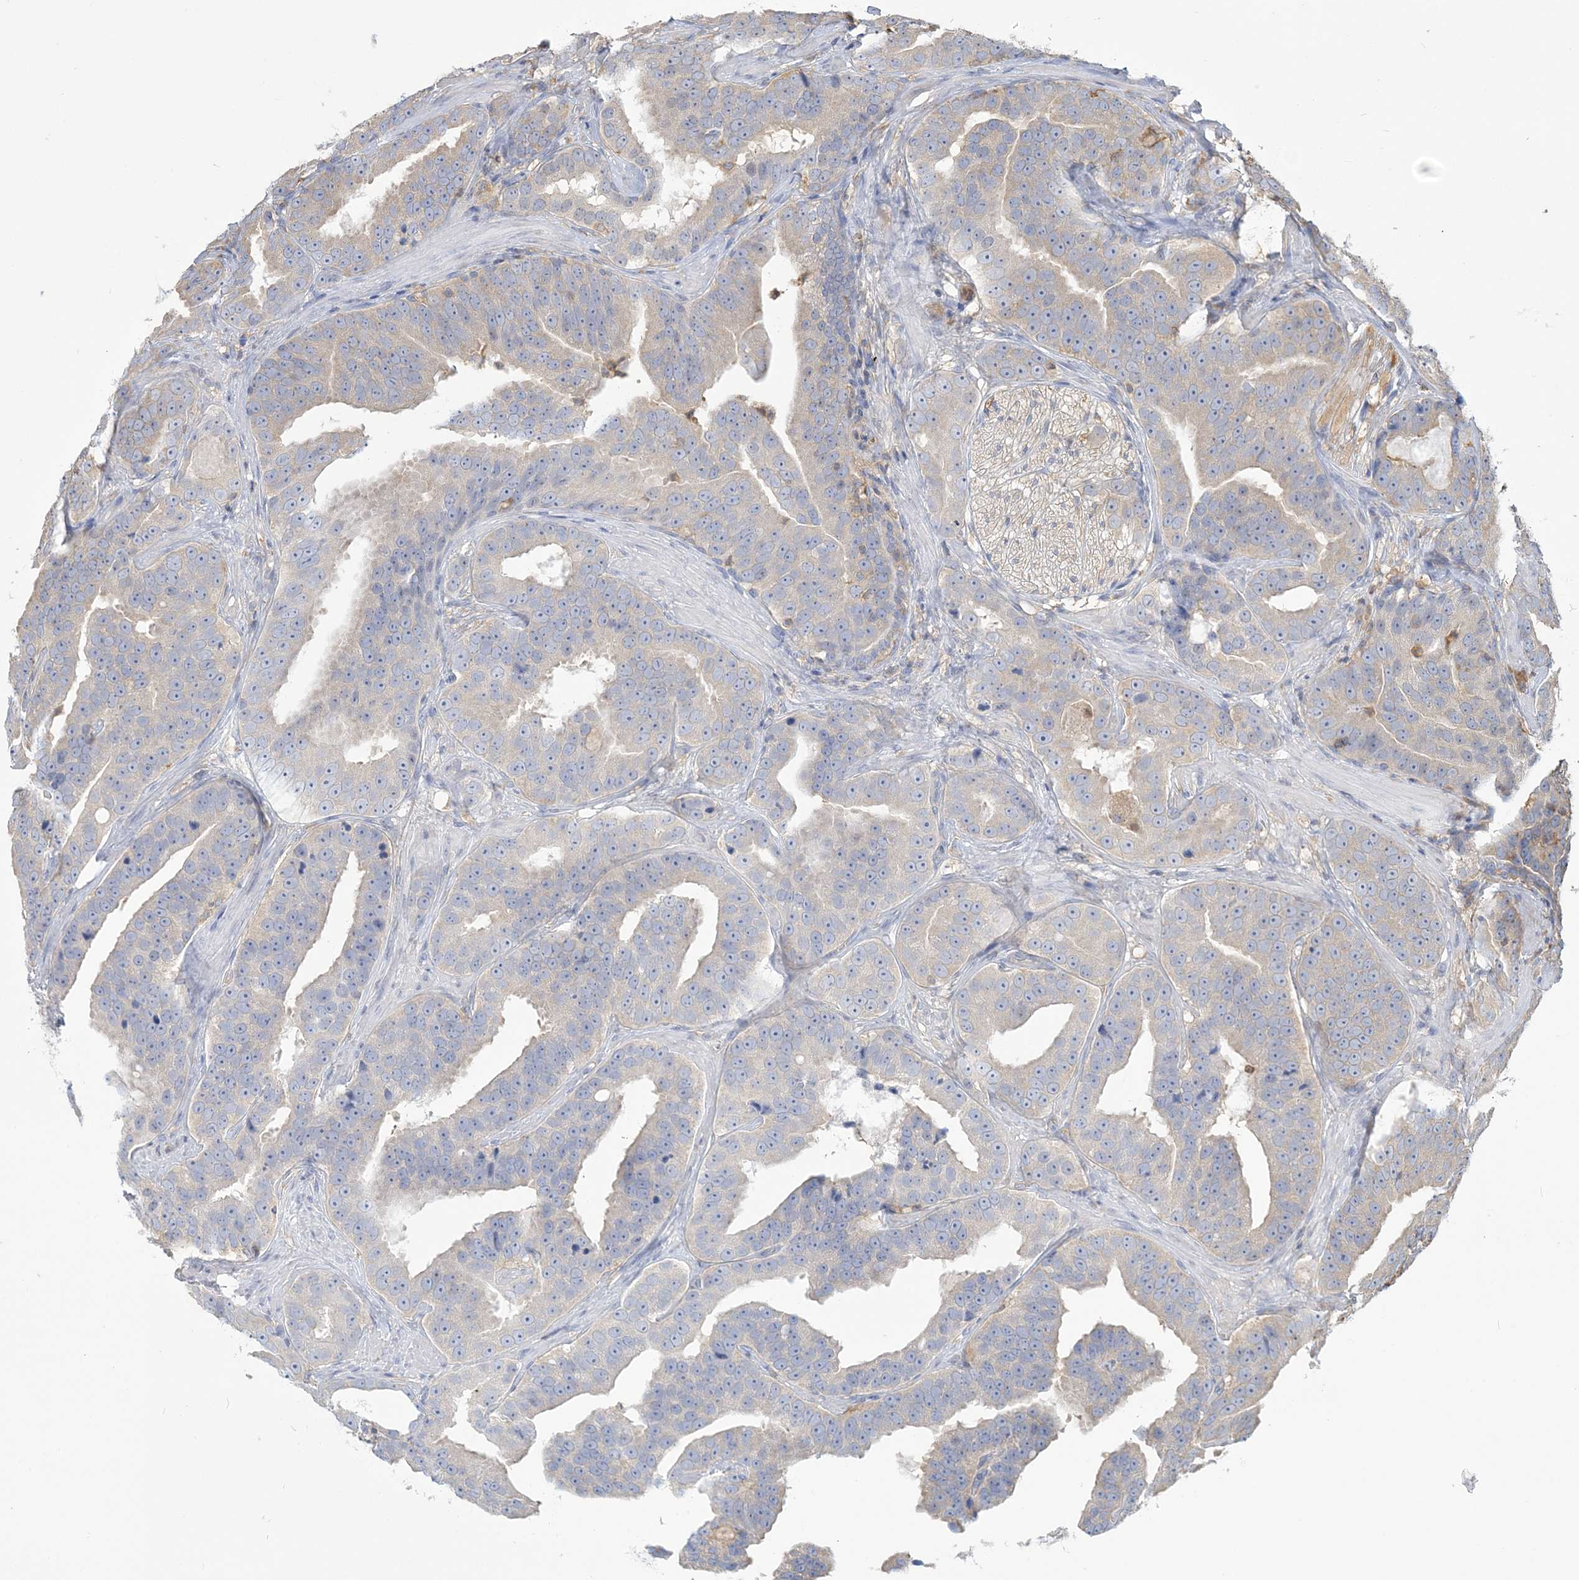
{"staining": {"intensity": "weak", "quantity": "<25%", "location": "cytoplasmic/membranous"}, "tissue": "prostate cancer", "cell_type": "Tumor cells", "image_type": "cancer", "snomed": [{"axis": "morphology", "description": "Adenocarcinoma, Low grade"}, {"axis": "topography", "description": "Prostate"}], "caption": "Histopathology image shows no significant protein positivity in tumor cells of prostate low-grade adenocarcinoma.", "gene": "ANKS1A", "patient": {"sex": "male", "age": 59}}